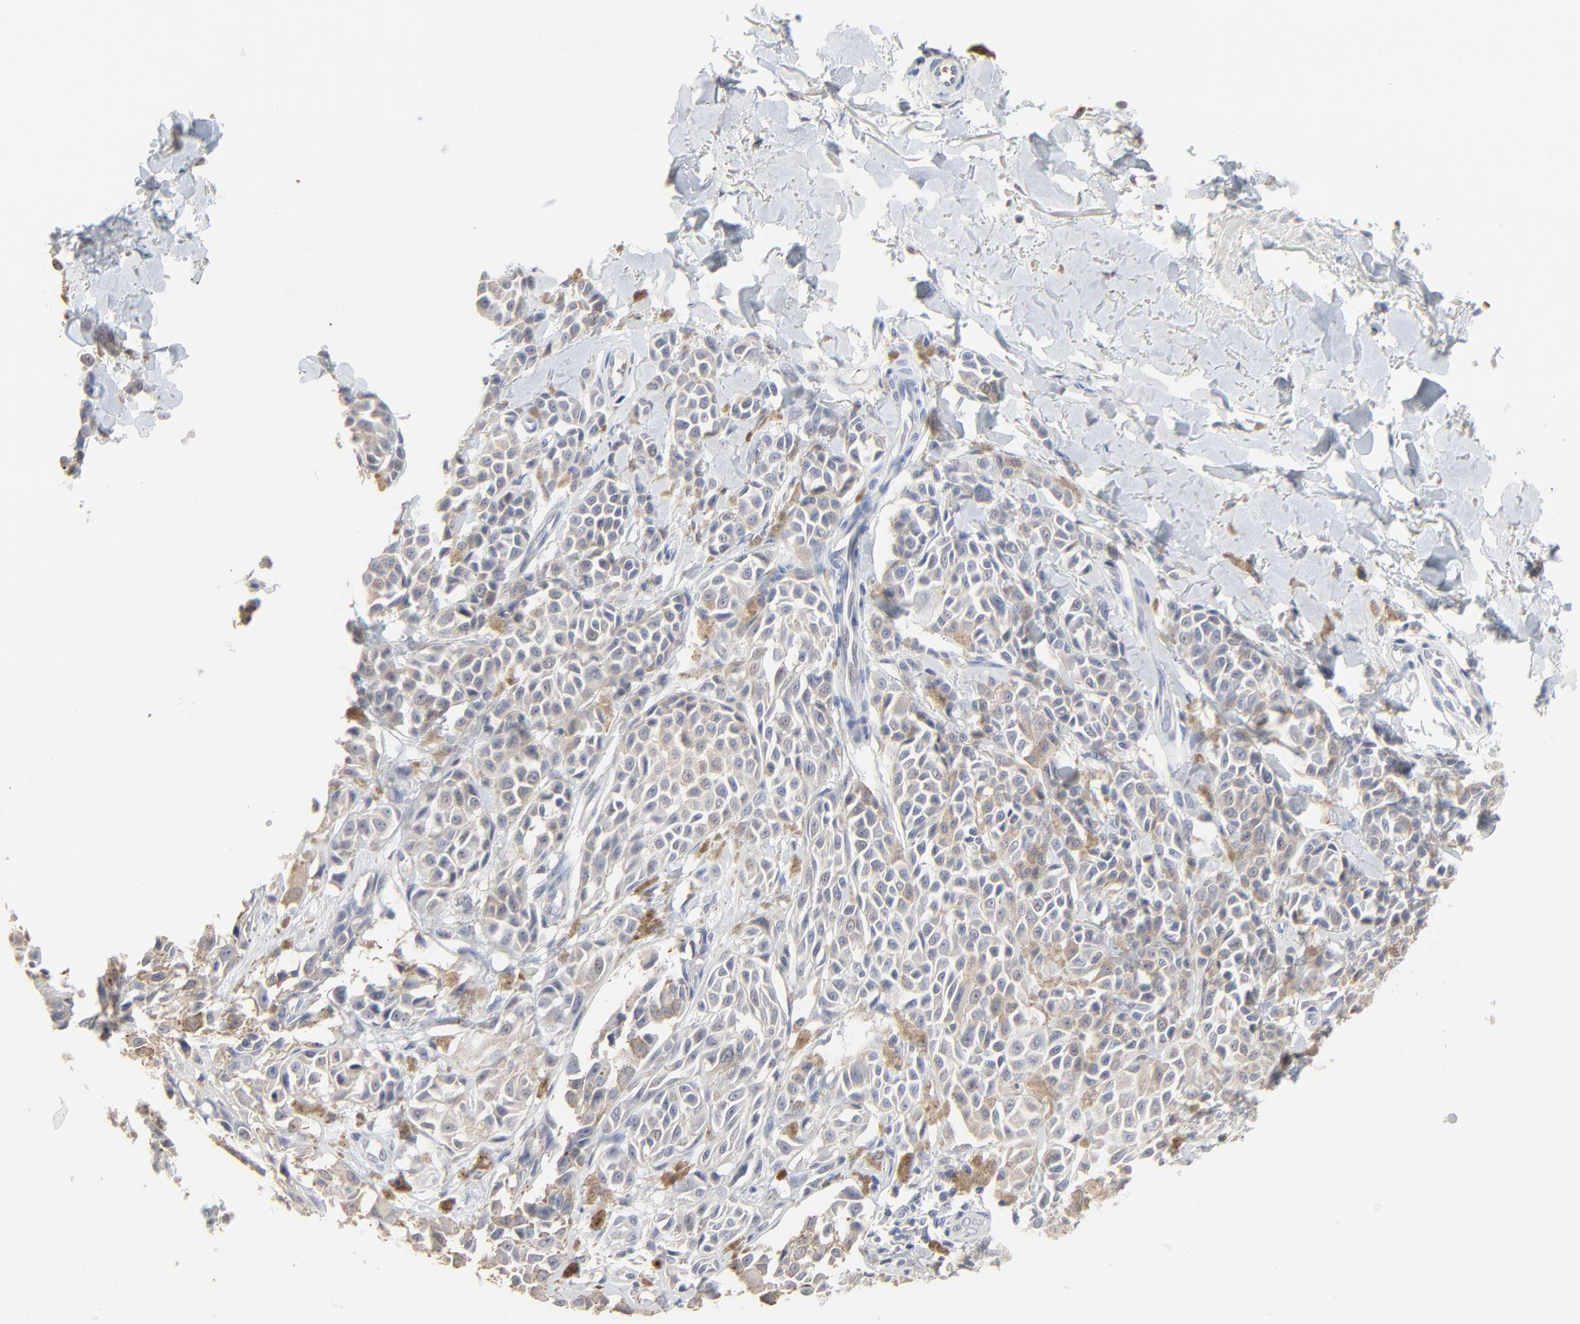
{"staining": {"intensity": "weak", "quantity": ">75%", "location": "cytoplasmic/membranous"}, "tissue": "melanoma", "cell_type": "Tumor cells", "image_type": "cancer", "snomed": [{"axis": "morphology", "description": "Malignant melanoma, NOS"}, {"axis": "topography", "description": "Skin"}], "caption": "Immunohistochemical staining of human melanoma reveals weak cytoplasmic/membranous protein expression in about >75% of tumor cells. (DAB (3,3'-diaminobenzidine) IHC with brightfield microscopy, high magnification).", "gene": "FANCB", "patient": {"sex": "female", "age": 38}}